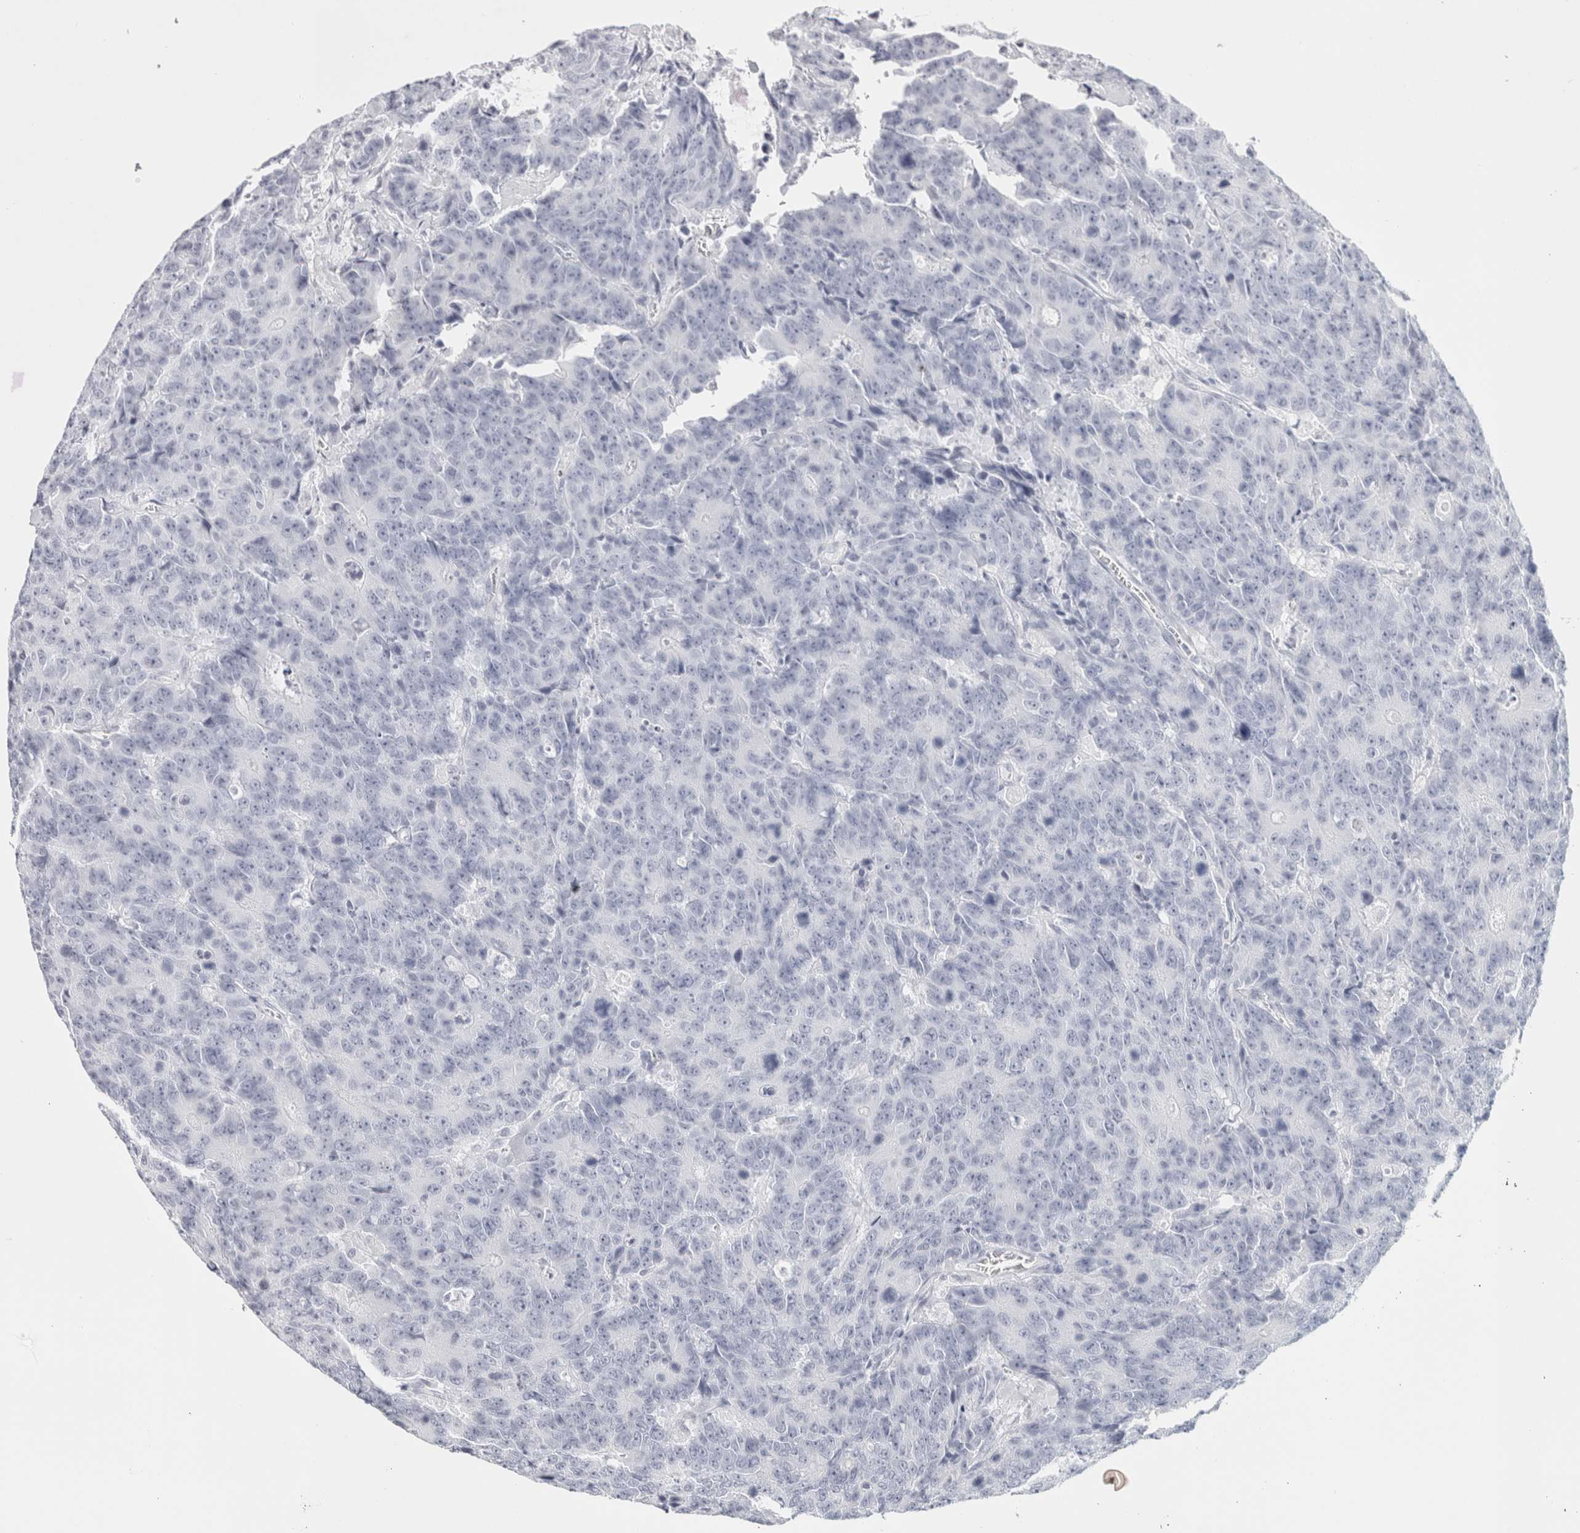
{"staining": {"intensity": "negative", "quantity": "none", "location": "none"}, "tissue": "colorectal cancer", "cell_type": "Tumor cells", "image_type": "cancer", "snomed": [{"axis": "morphology", "description": "Adenocarcinoma, NOS"}, {"axis": "topography", "description": "Colon"}], "caption": "Photomicrograph shows no significant protein positivity in tumor cells of colorectal adenocarcinoma.", "gene": "GARIN1A", "patient": {"sex": "female", "age": 86}}